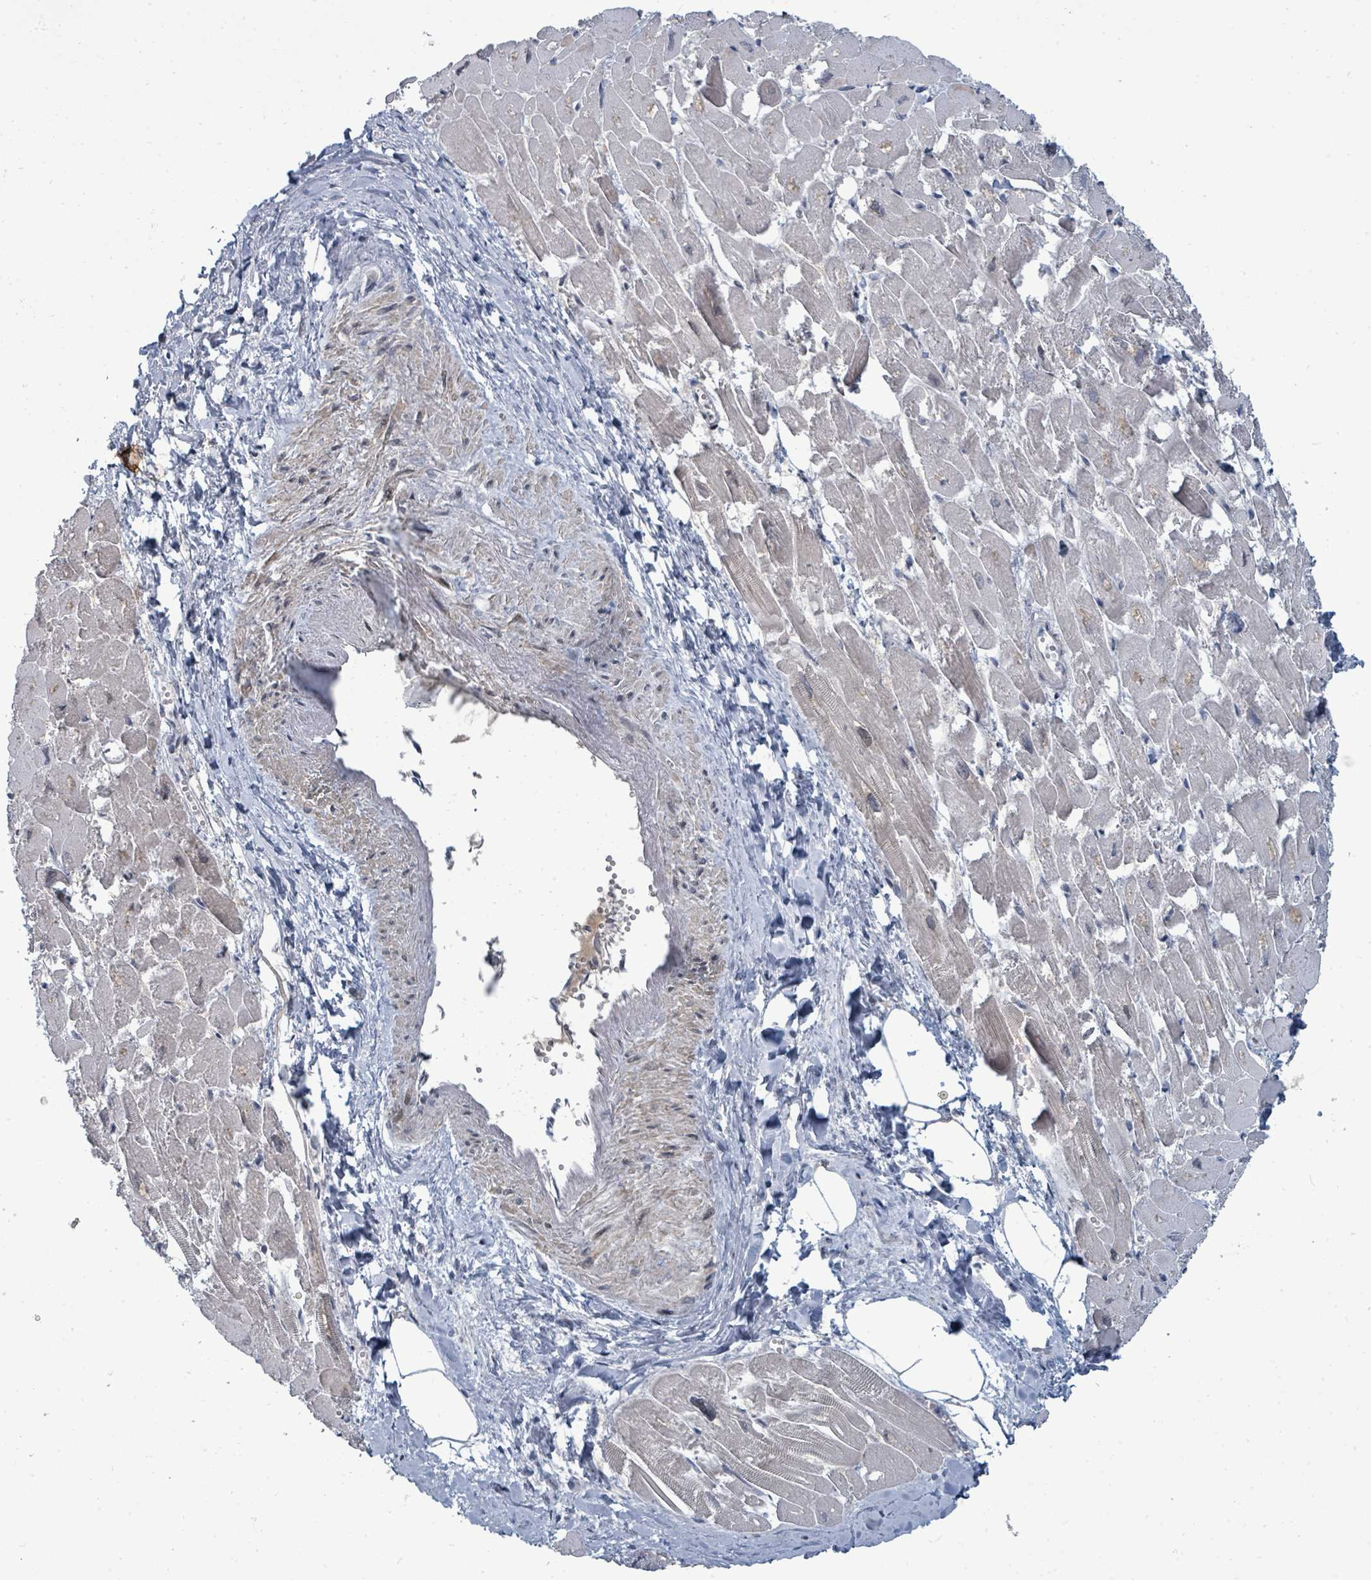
{"staining": {"intensity": "moderate", "quantity": "<25%", "location": "nuclear"}, "tissue": "heart muscle", "cell_type": "Cardiomyocytes", "image_type": "normal", "snomed": [{"axis": "morphology", "description": "Normal tissue, NOS"}, {"axis": "topography", "description": "Heart"}], "caption": "Heart muscle stained with IHC displays moderate nuclear staining in about <25% of cardiomyocytes.", "gene": "UCK1", "patient": {"sex": "male", "age": 54}}